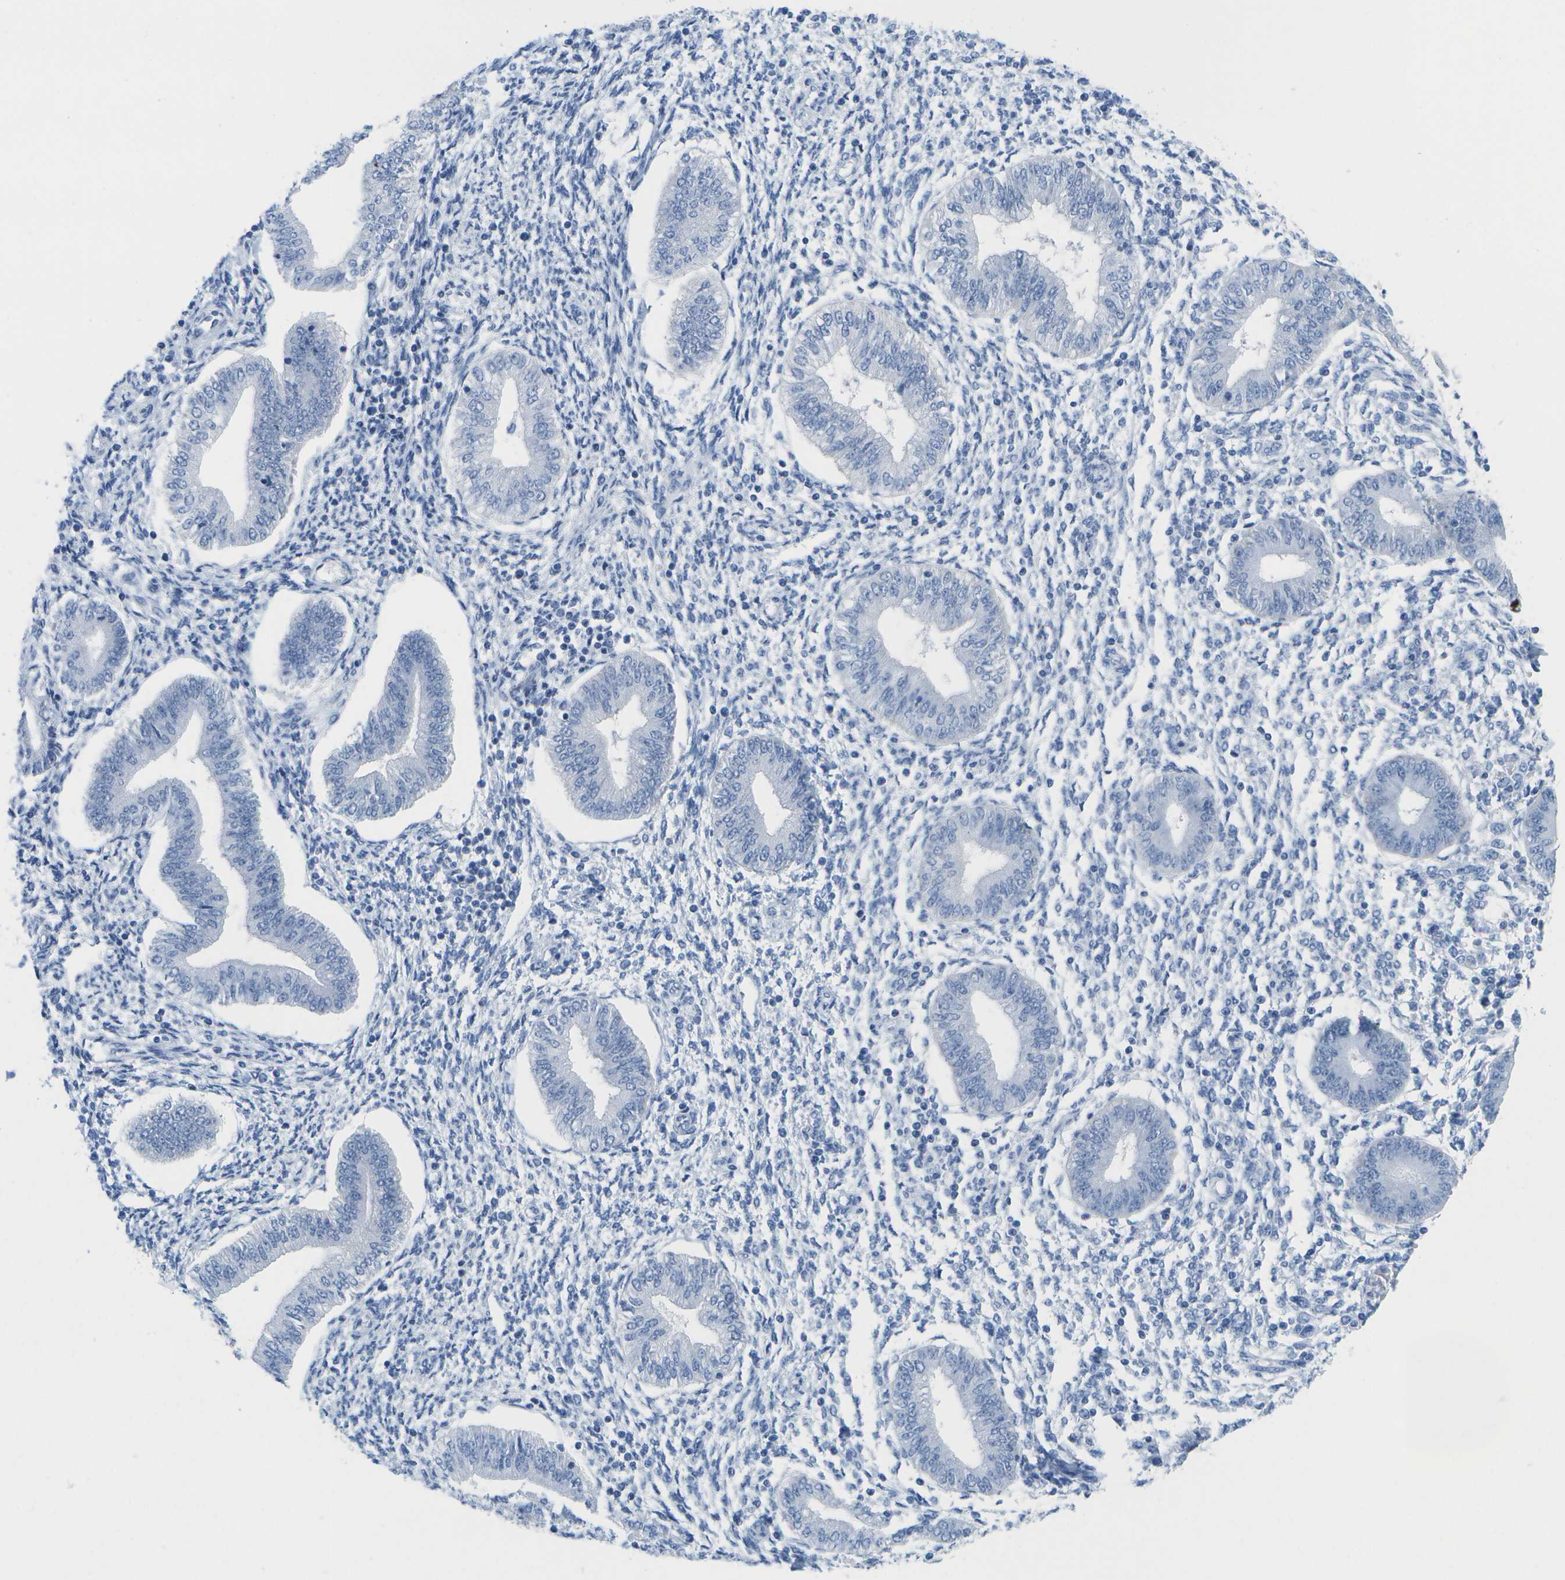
{"staining": {"intensity": "weak", "quantity": "25%-75%", "location": "cytoplasmic/membranous"}, "tissue": "endometrium", "cell_type": "Glandular cells", "image_type": "normal", "snomed": [{"axis": "morphology", "description": "Normal tissue, NOS"}, {"axis": "topography", "description": "Endometrium"}], "caption": "A brown stain labels weak cytoplasmic/membranous expression of a protein in glandular cells of normal endometrium.", "gene": "TMEM223", "patient": {"sex": "female", "age": 50}}